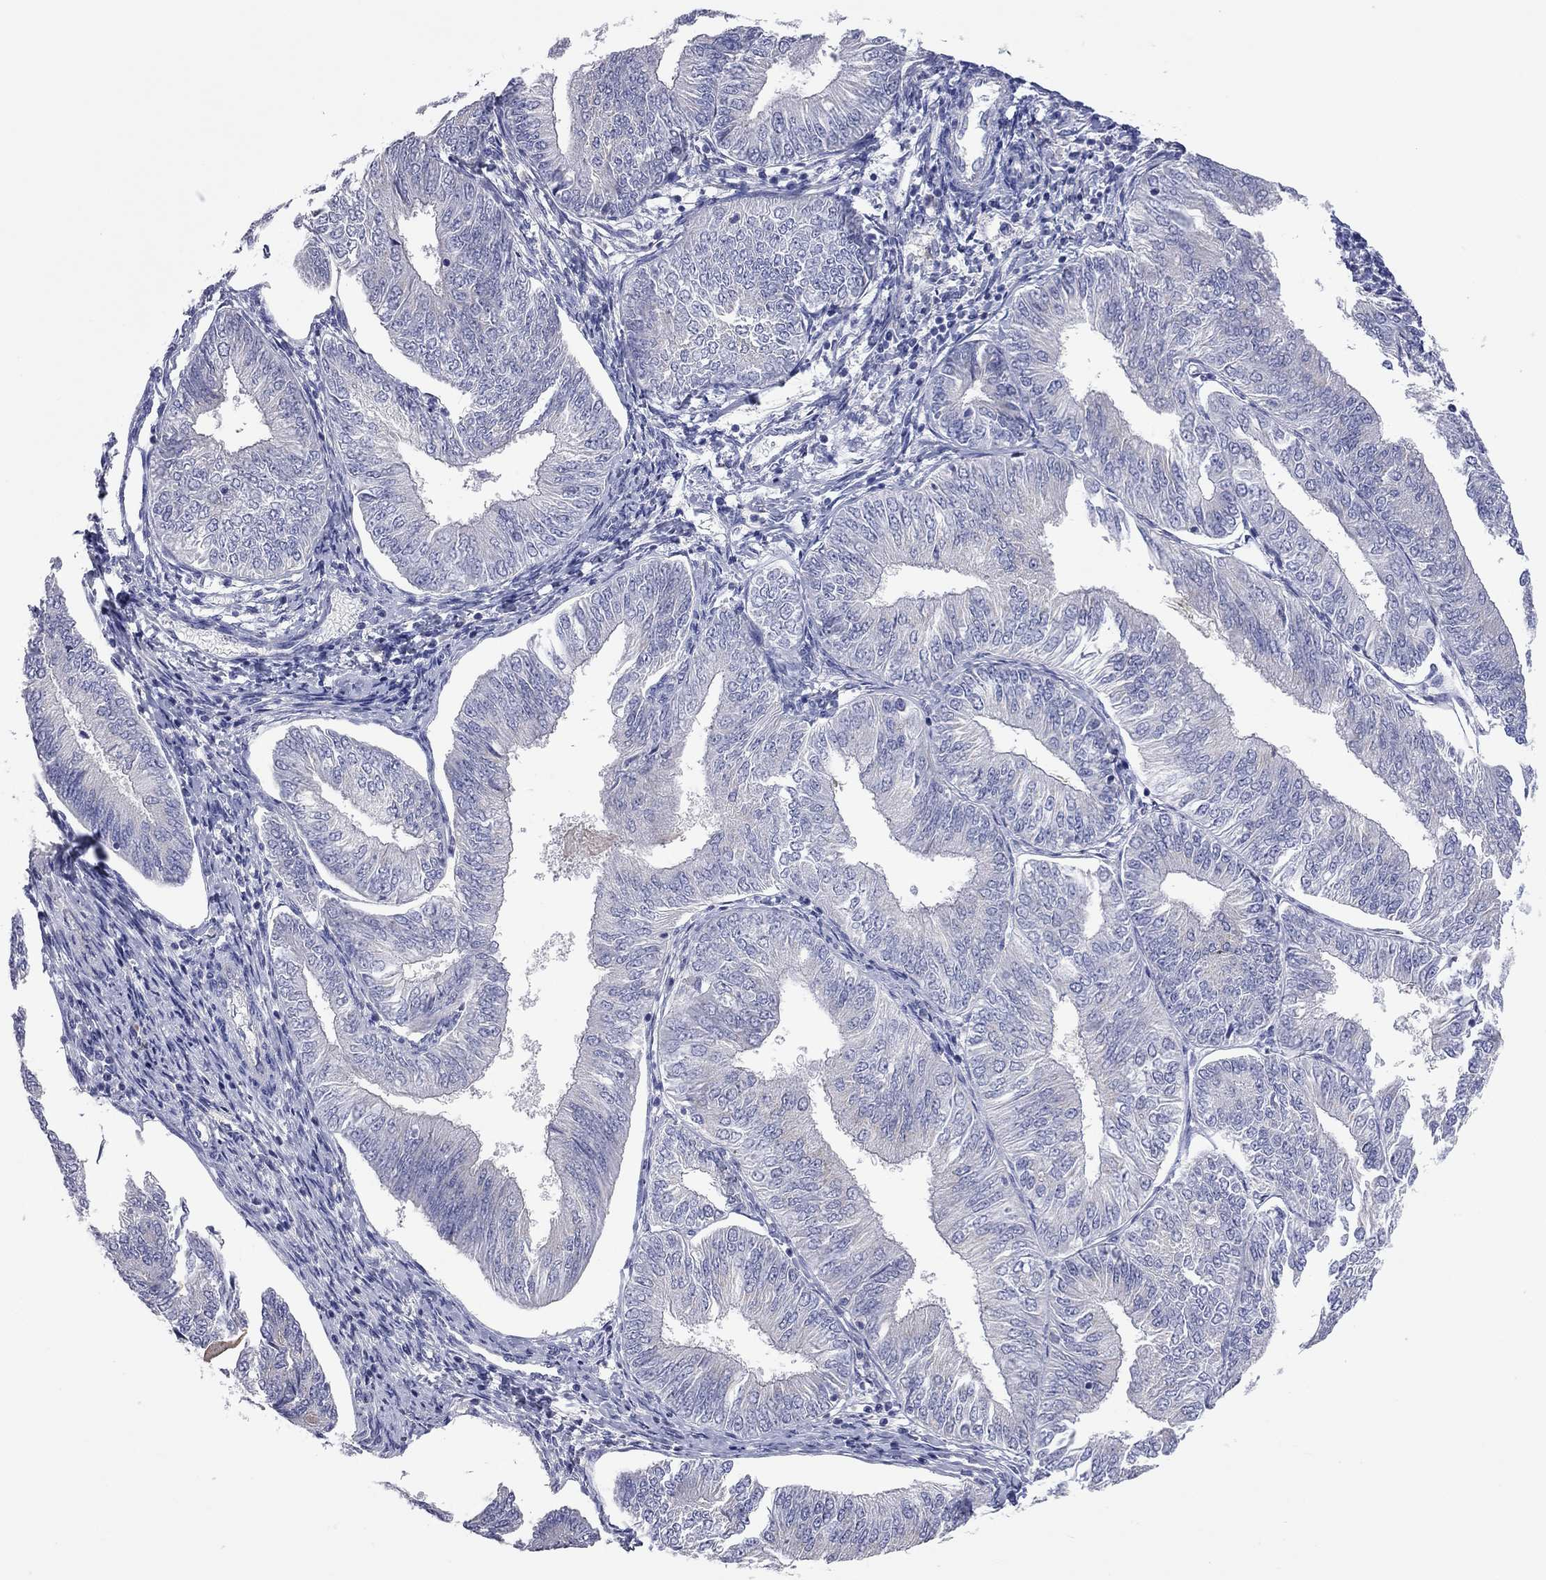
{"staining": {"intensity": "negative", "quantity": "none", "location": "none"}, "tissue": "endometrial cancer", "cell_type": "Tumor cells", "image_type": "cancer", "snomed": [{"axis": "morphology", "description": "Adenocarcinoma, NOS"}, {"axis": "topography", "description": "Endometrium"}], "caption": "Immunohistochemistry (IHC) of human endometrial cancer reveals no staining in tumor cells.", "gene": "KCNB1", "patient": {"sex": "female", "age": 58}}